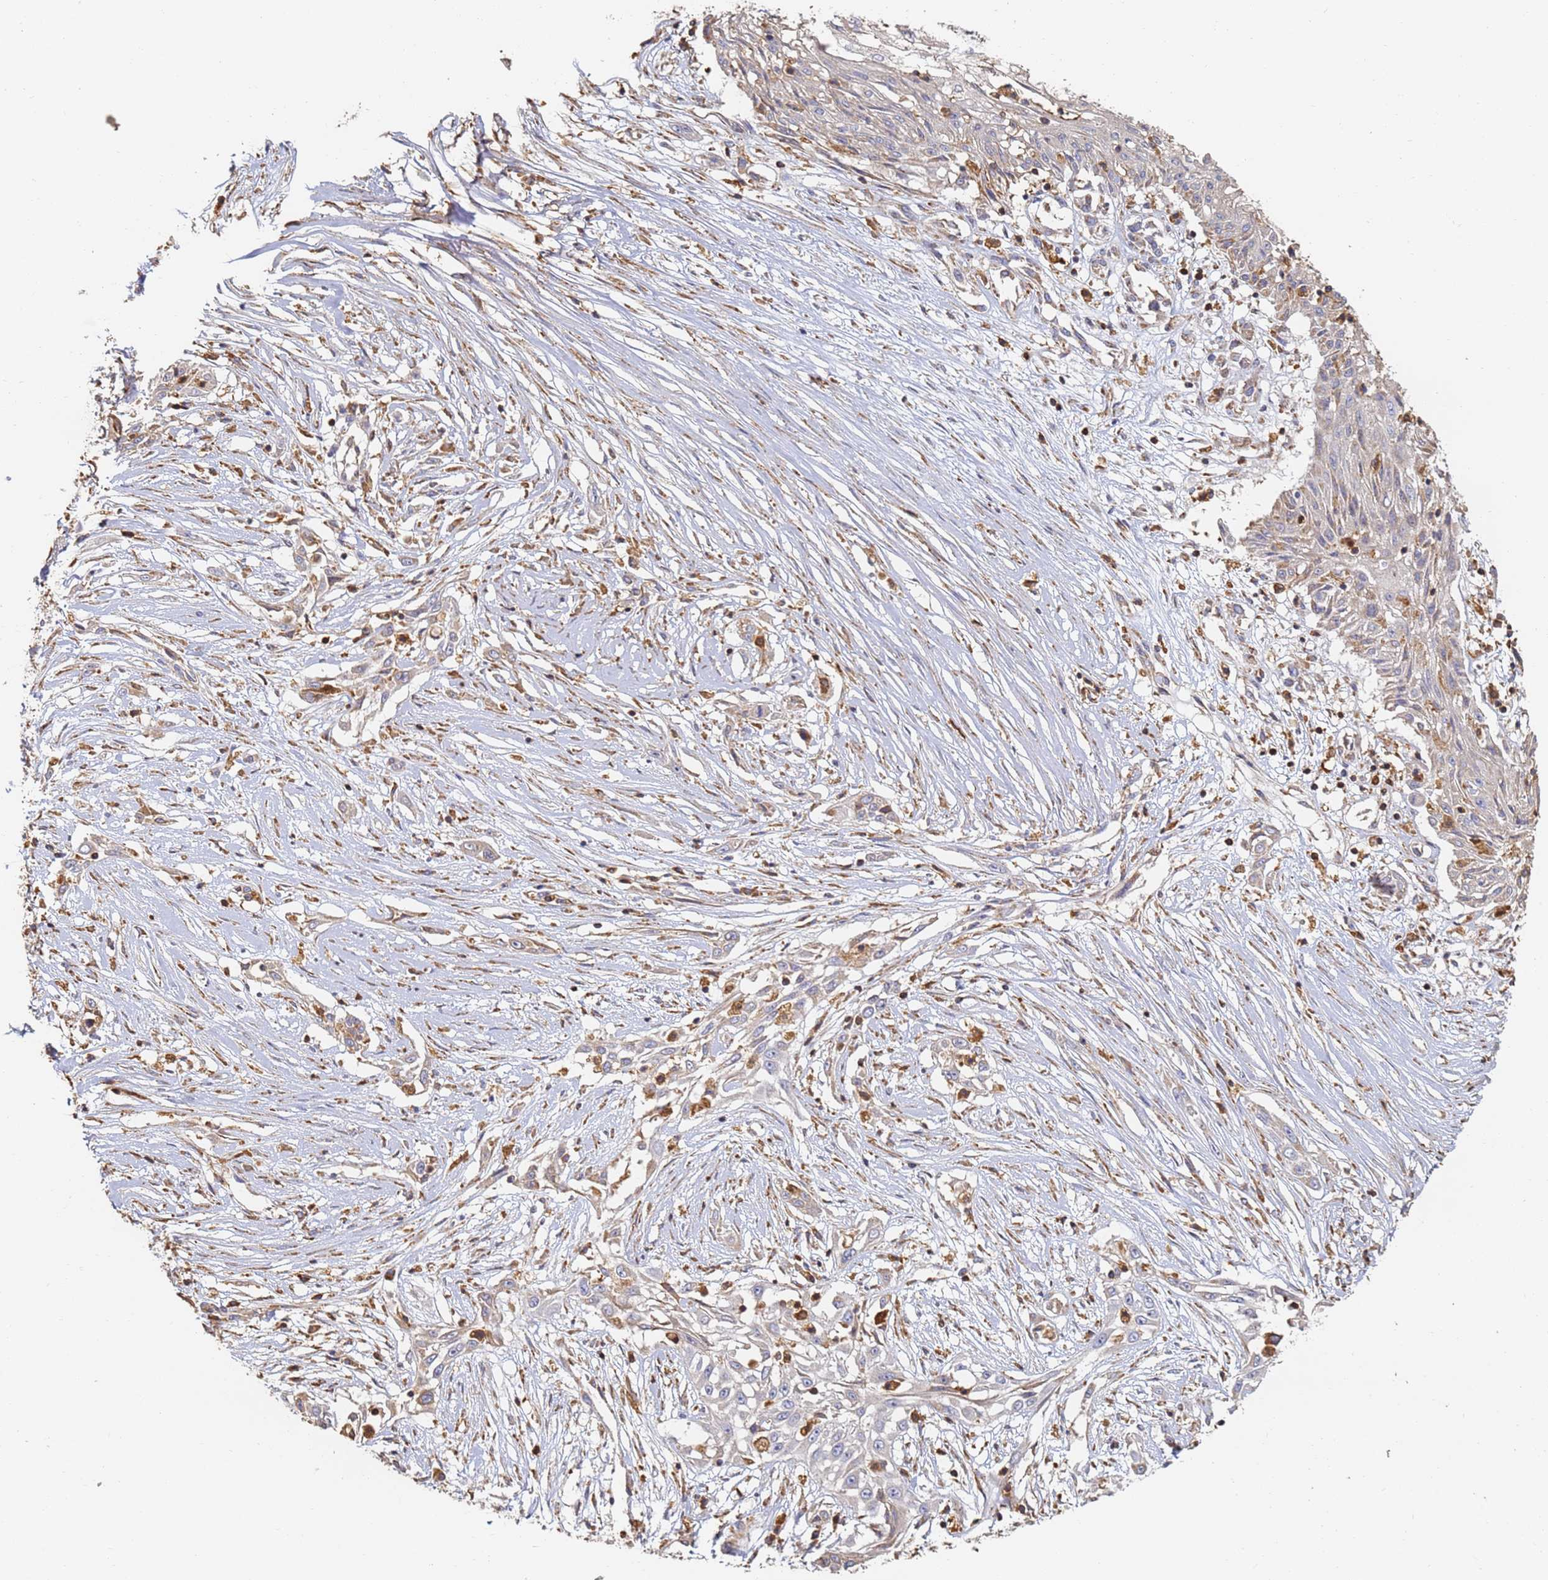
{"staining": {"intensity": "negative", "quantity": "none", "location": "none"}, "tissue": "skin cancer", "cell_type": "Tumor cells", "image_type": "cancer", "snomed": [{"axis": "morphology", "description": "Squamous cell carcinoma, NOS"}, {"axis": "morphology", "description": "Squamous cell carcinoma, metastatic, NOS"}, {"axis": "topography", "description": "Skin"}, {"axis": "topography", "description": "Lymph node"}], "caption": "This is a image of IHC staining of metastatic squamous cell carcinoma (skin), which shows no positivity in tumor cells.", "gene": "BIN2", "patient": {"sex": "male", "age": 75}}